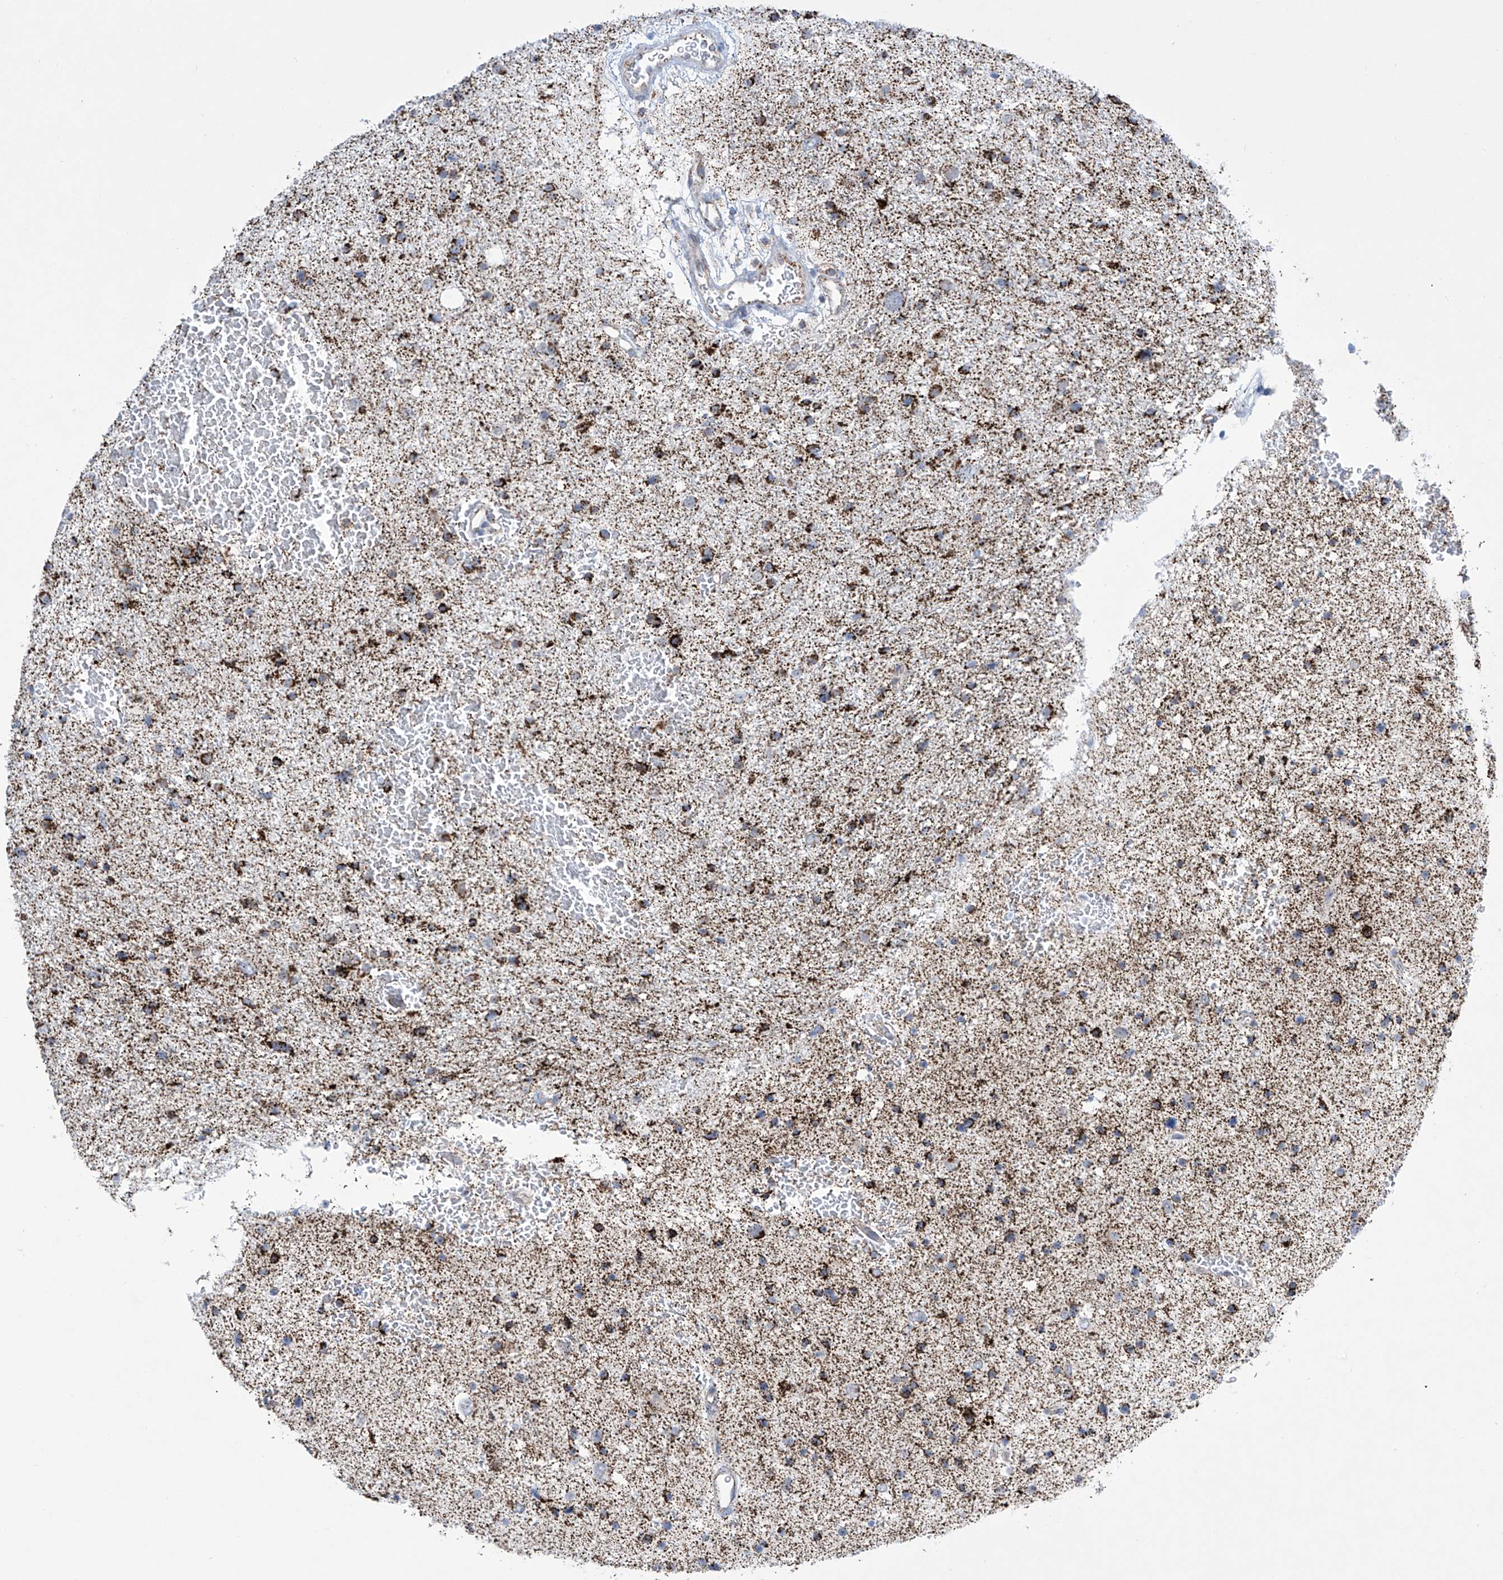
{"staining": {"intensity": "strong", "quantity": ">75%", "location": "cytoplasmic/membranous"}, "tissue": "glioma", "cell_type": "Tumor cells", "image_type": "cancer", "snomed": [{"axis": "morphology", "description": "Glioma, malignant, Low grade"}, {"axis": "topography", "description": "Brain"}], "caption": "An image showing strong cytoplasmic/membranous expression in about >75% of tumor cells in glioma, as visualized by brown immunohistochemical staining.", "gene": "ALDH6A1", "patient": {"sex": "female", "age": 37}}